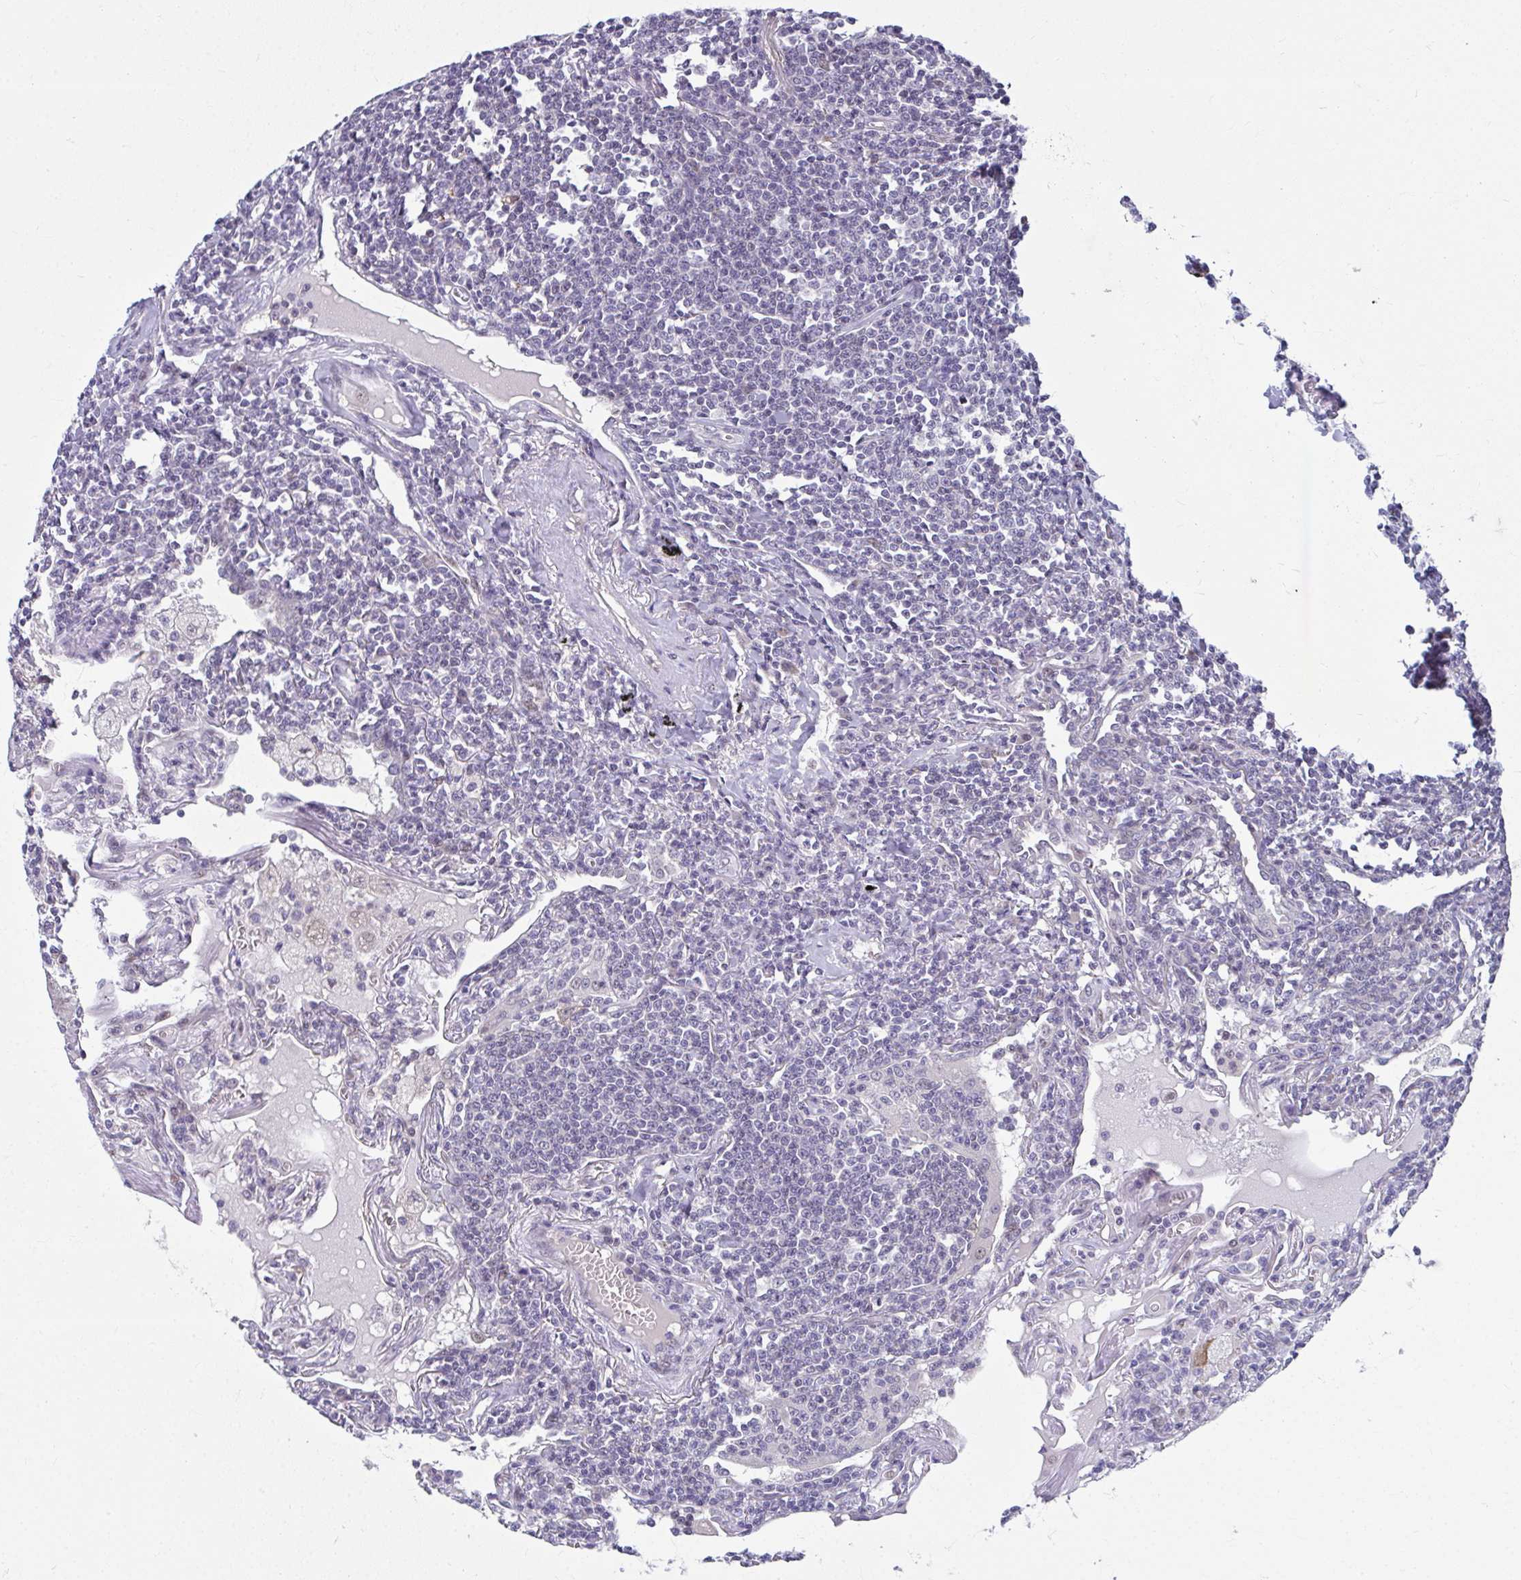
{"staining": {"intensity": "negative", "quantity": "none", "location": "none"}, "tissue": "lymphoma", "cell_type": "Tumor cells", "image_type": "cancer", "snomed": [{"axis": "morphology", "description": "Malignant lymphoma, non-Hodgkin's type, Low grade"}, {"axis": "topography", "description": "Lung"}], "caption": "Protein analysis of lymphoma exhibits no significant expression in tumor cells. Nuclei are stained in blue.", "gene": "ODF1", "patient": {"sex": "female", "age": 71}}